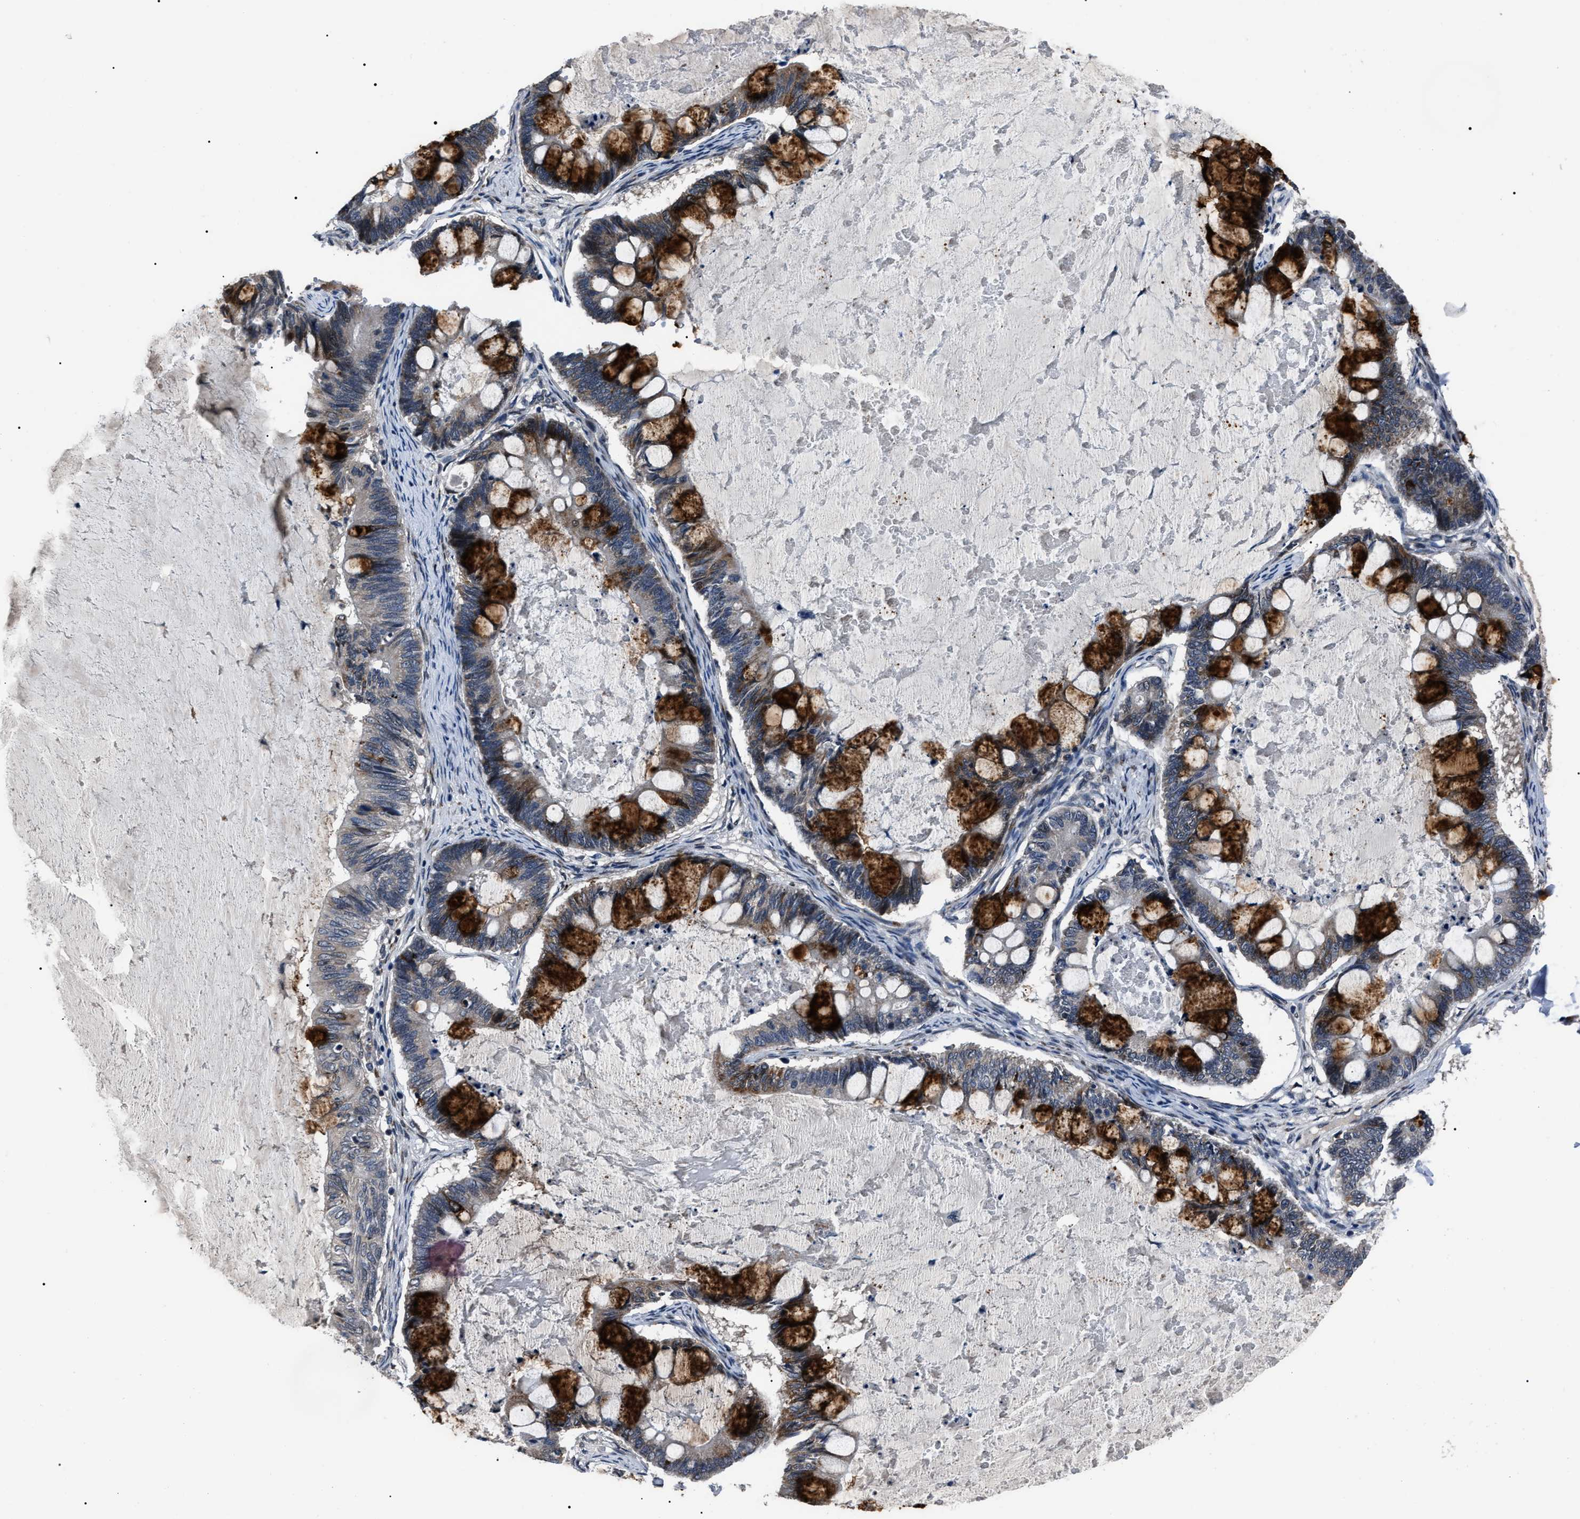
{"staining": {"intensity": "strong", "quantity": ">75%", "location": "cytoplasmic/membranous"}, "tissue": "ovarian cancer", "cell_type": "Tumor cells", "image_type": "cancer", "snomed": [{"axis": "morphology", "description": "Cystadenocarcinoma, mucinous, NOS"}, {"axis": "topography", "description": "Ovary"}], "caption": "The immunohistochemical stain shows strong cytoplasmic/membranous expression in tumor cells of mucinous cystadenocarcinoma (ovarian) tissue.", "gene": "LRRC14", "patient": {"sex": "female", "age": 61}}